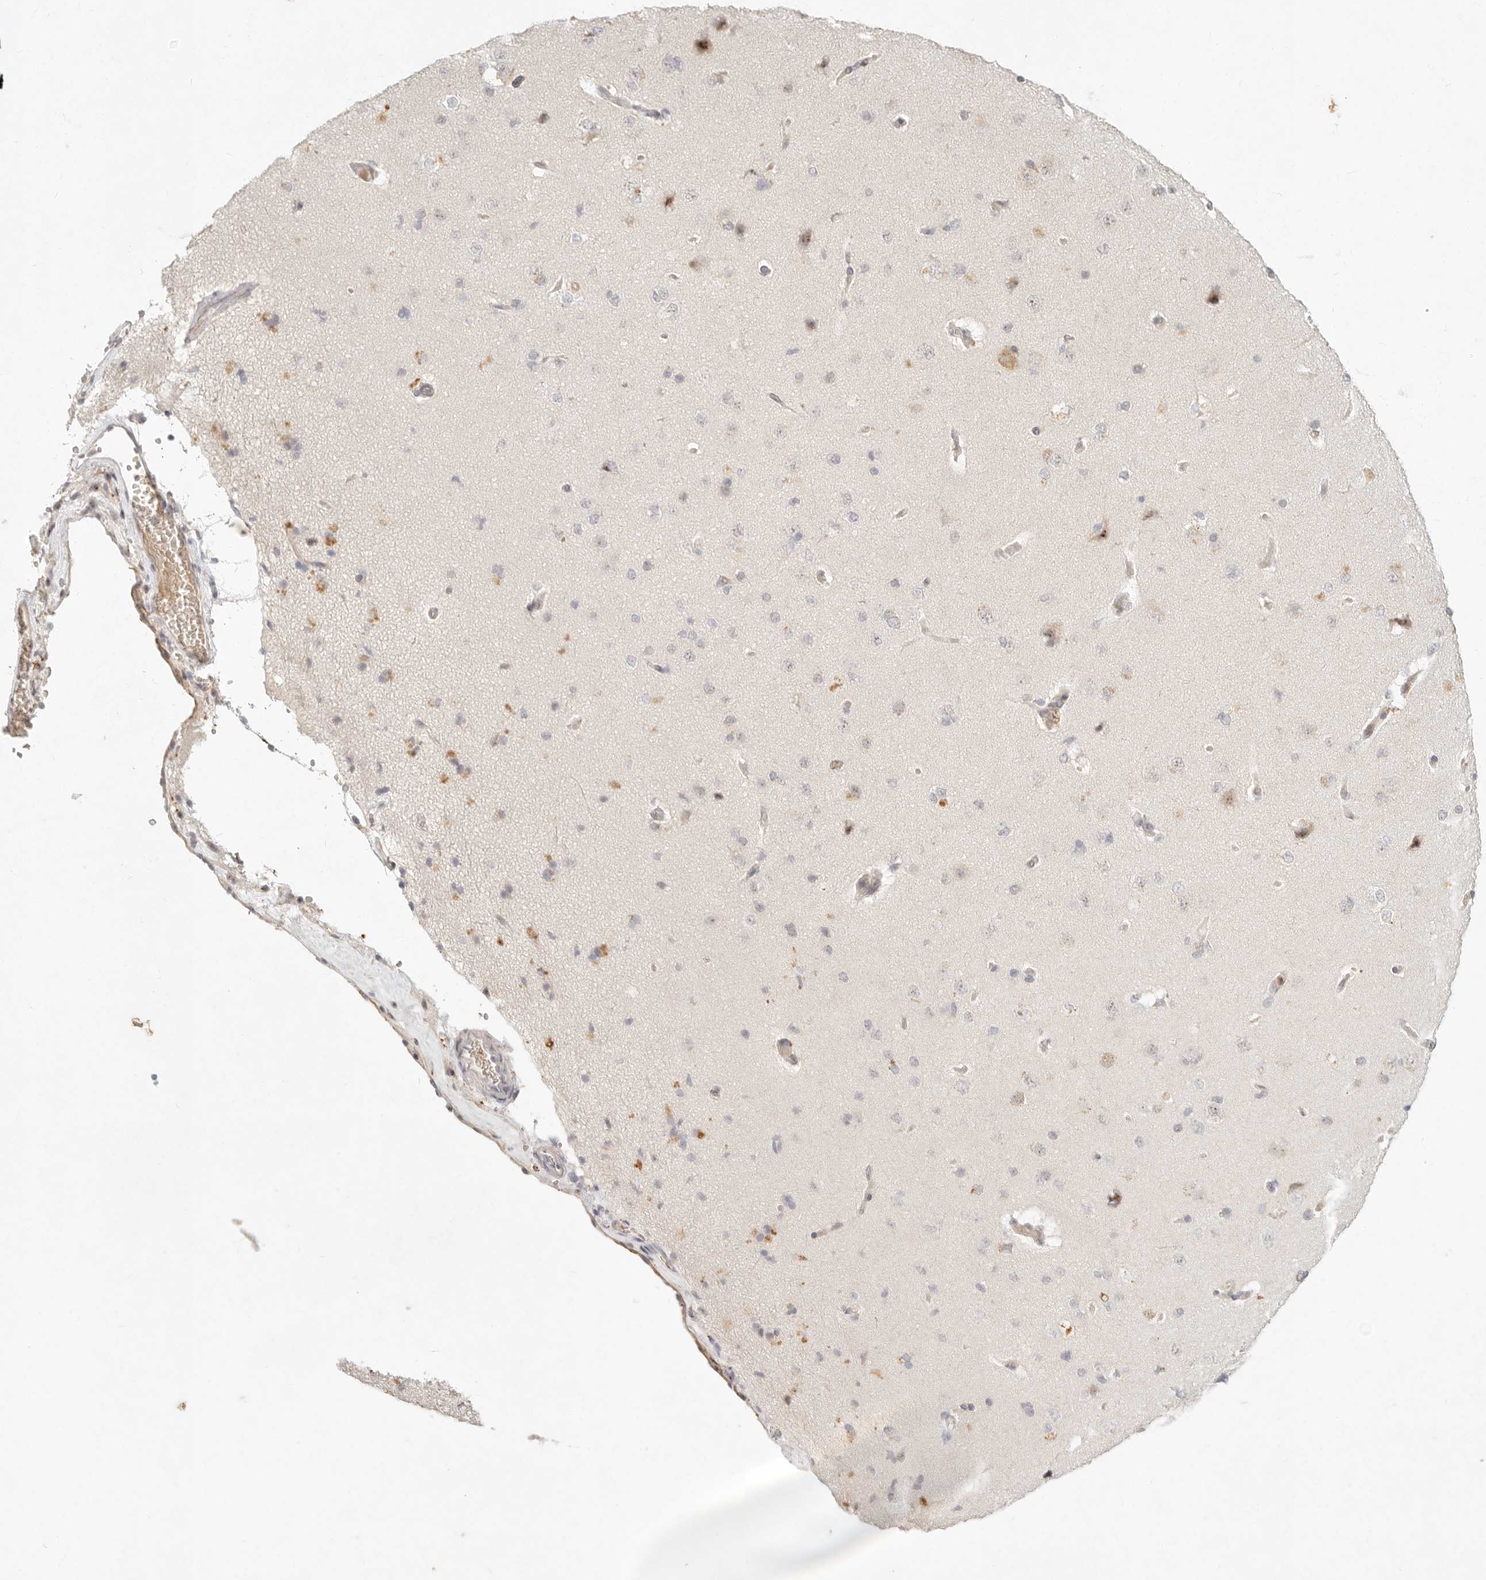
{"staining": {"intensity": "weak", "quantity": "25%-75%", "location": "cytoplasmic/membranous"}, "tissue": "cerebral cortex", "cell_type": "Endothelial cells", "image_type": "normal", "snomed": [{"axis": "morphology", "description": "Normal tissue, NOS"}, {"axis": "topography", "description": "Cerebral cortex"}], "caption": "Weak cytoplasmic/membranous positivity for a protein is present in approximately 25%-75% of endothelial cells of normal cerebral cortex using immunohistochemistry (IHC).", "gene": "C1orf127", "patient": {"sex": "male", "age": 62}}